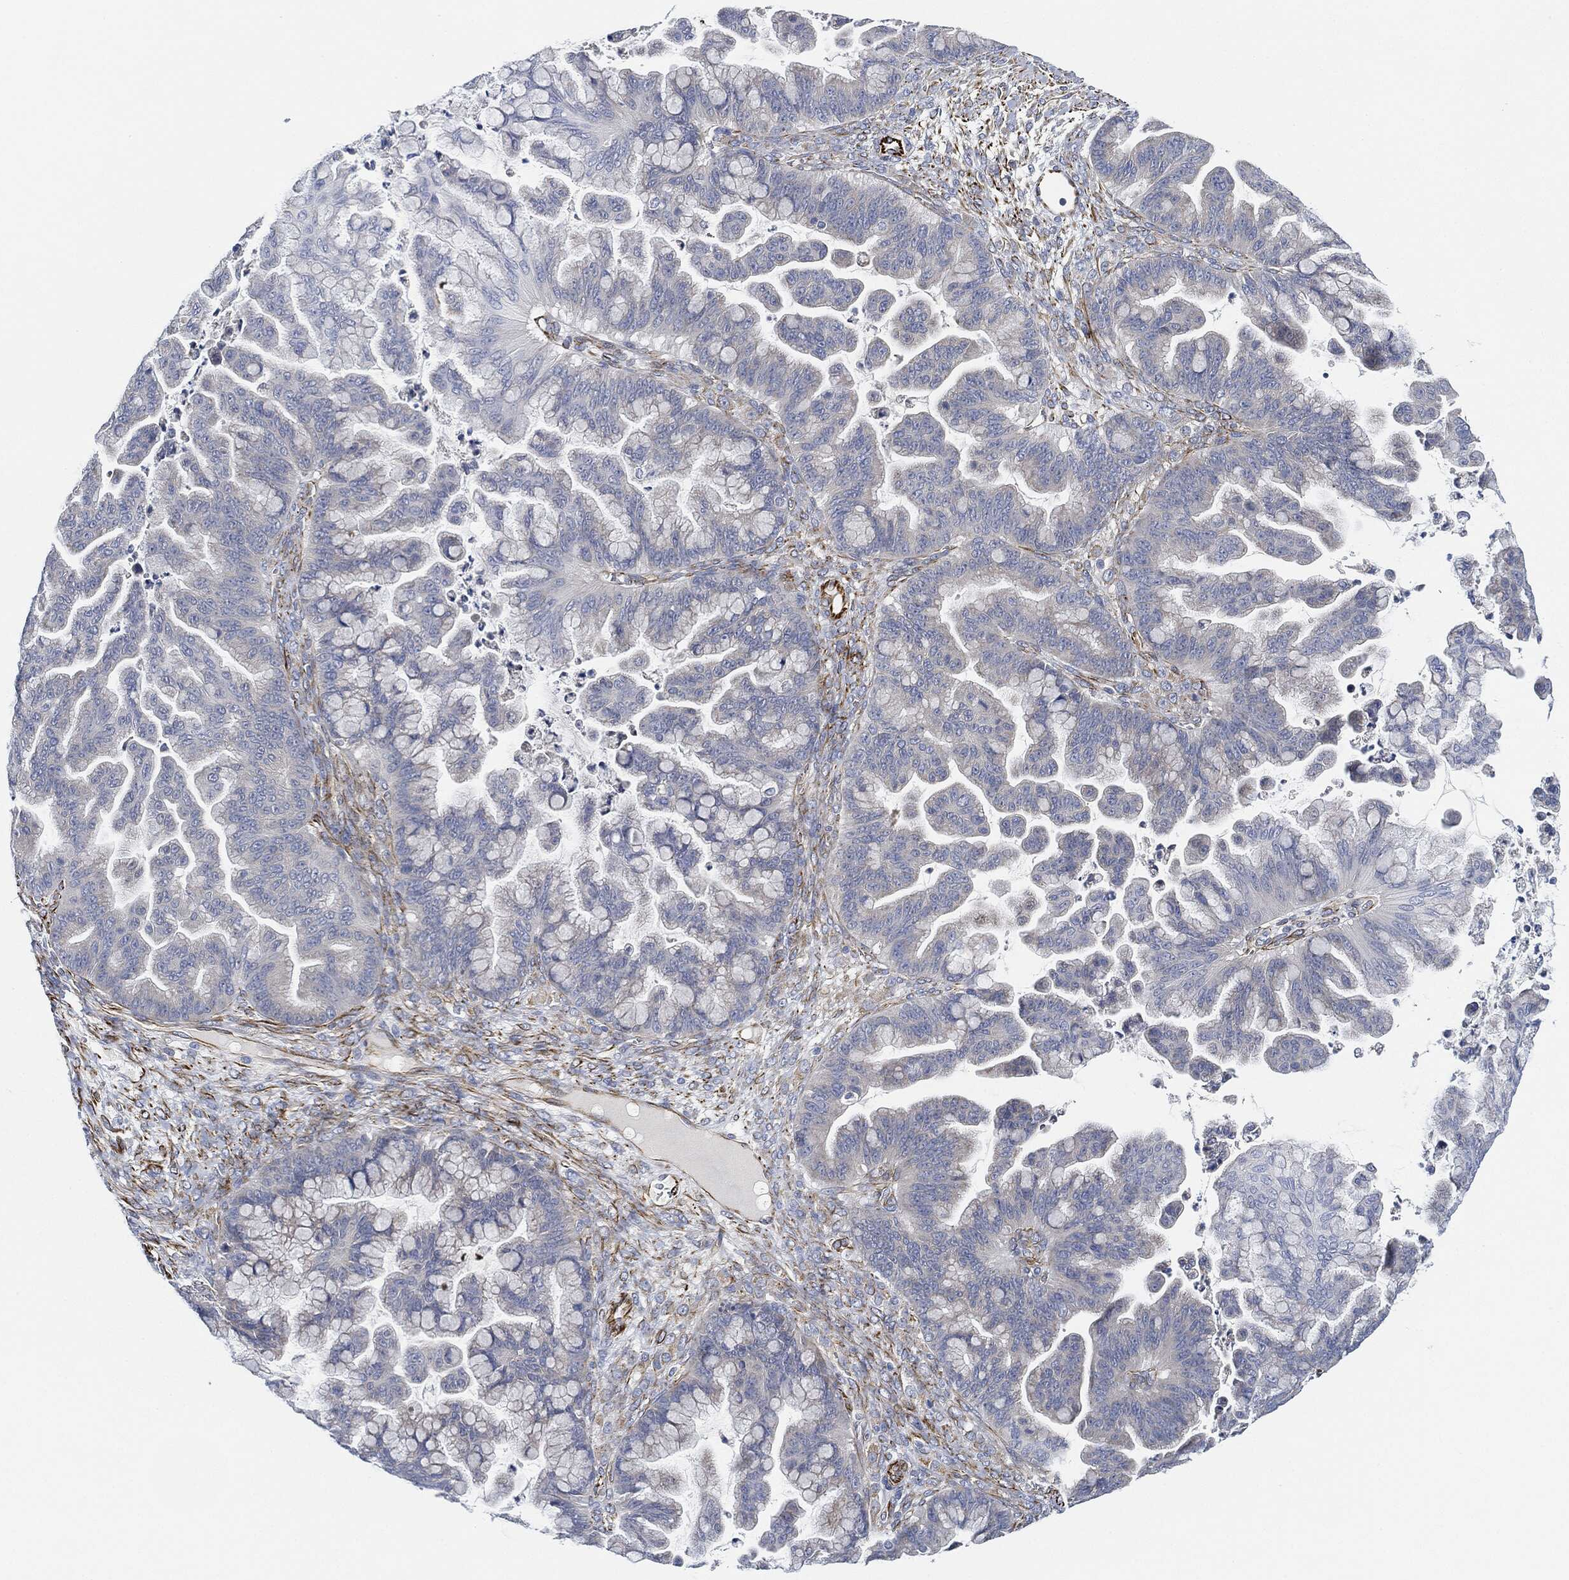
{"staining": {"intensity": "negative", "quantity": "none", "location": "none"}, "tissue": "ovarian cancer", "cell_type": "Tumor cells", "image_type": "cancer", "snomed": [{"axis": "morphology", "description": "Cystadenocarcinoma, mucinous, NOS"}, {"axis": "topography", "description": "Ovary"}], "caption": "DAB immunohistochemical staining of ovarian cancer reveals no significant positivity in tumor cells. Nuclei are stained in blue.", "gene": "THSD1", "patient": {"sex": "female", "age": 67}}